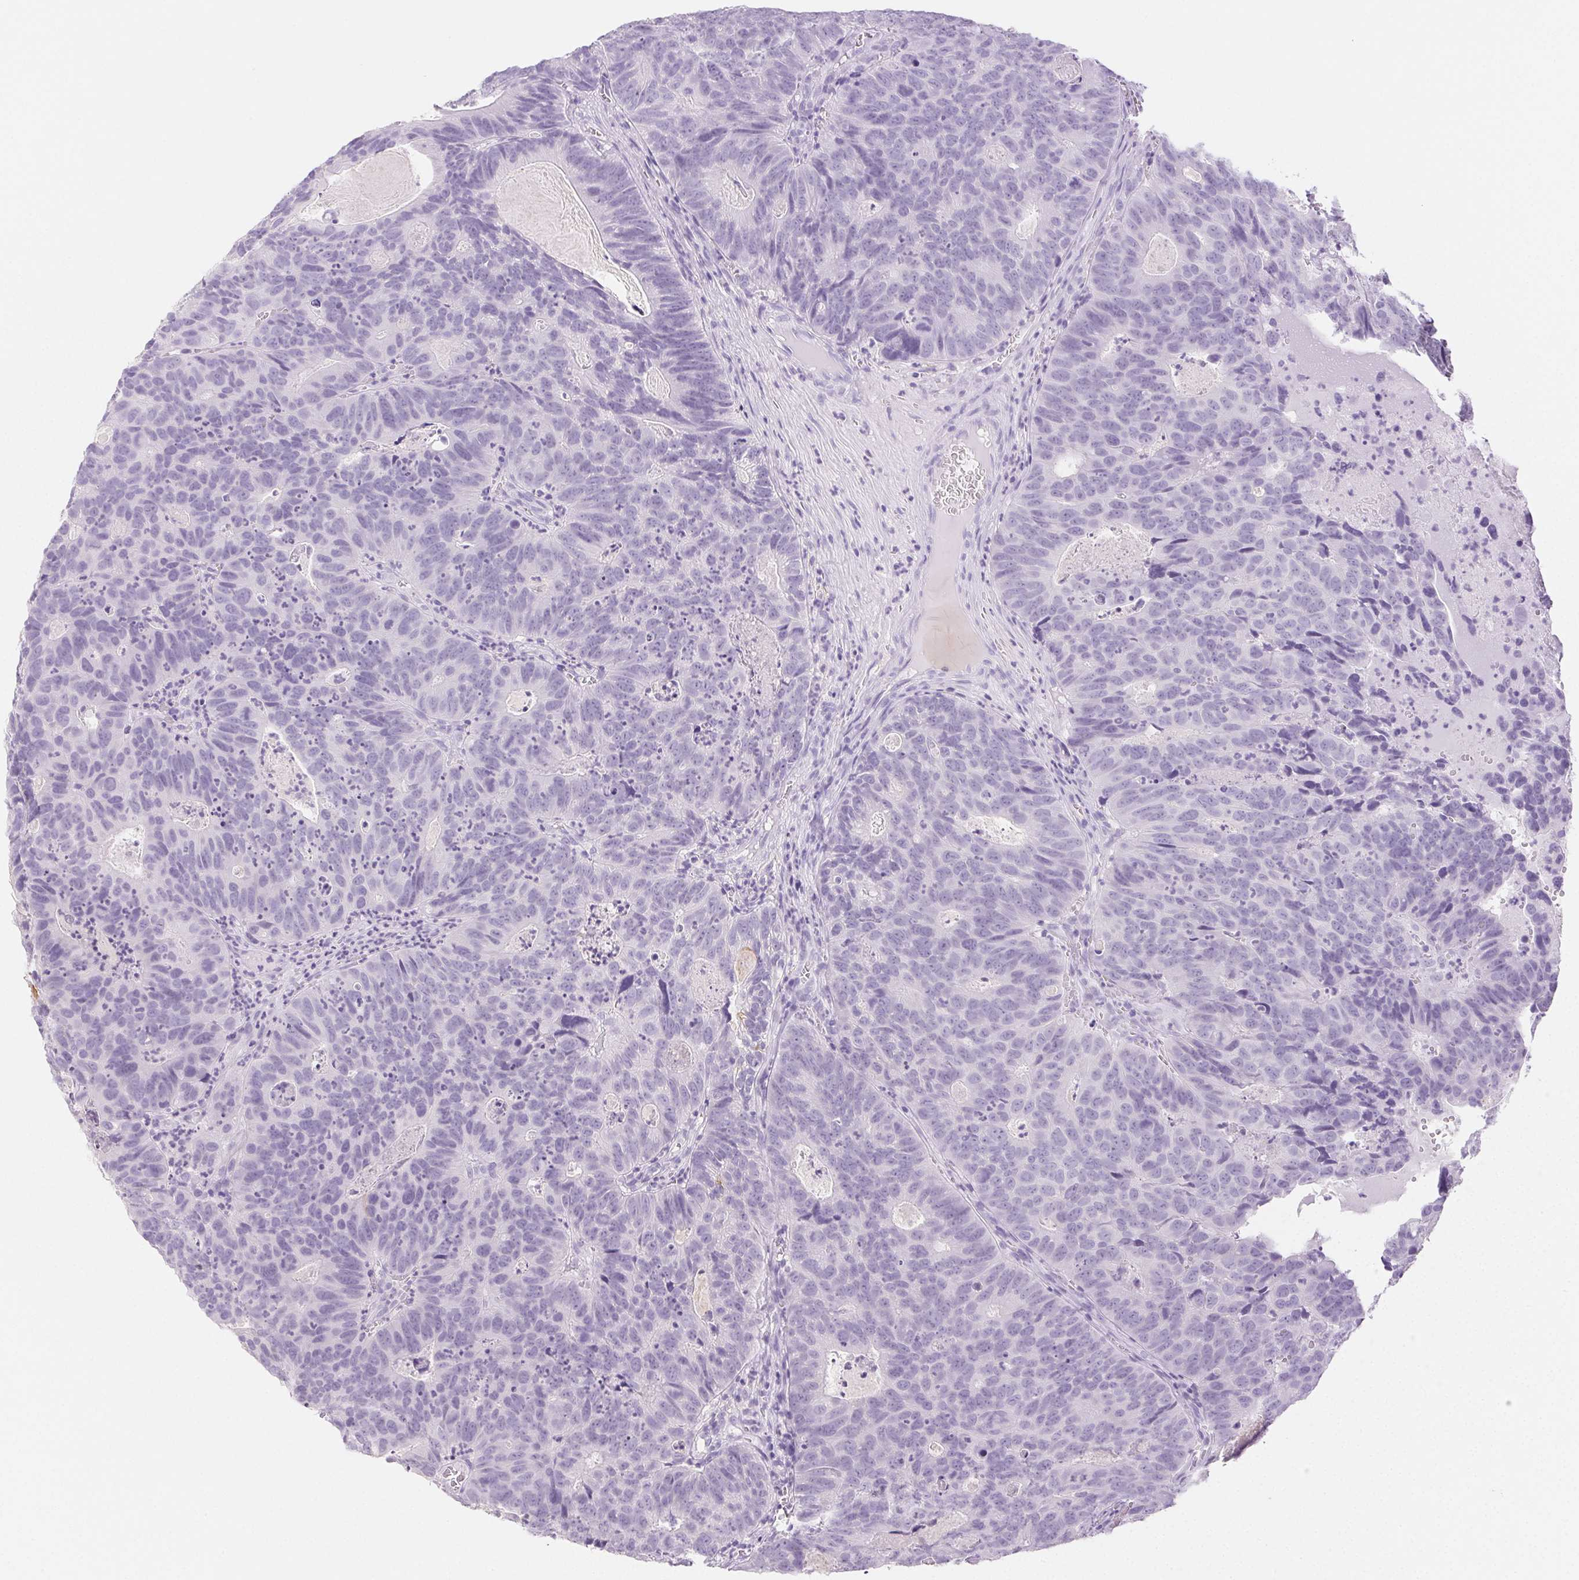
{"staining": {"intensity": "negative", "quantity": "none", "location": "none"}, "tissue": "head and neck cancer", "cell_type": "Tumor cells", "image_type": "cancer", "snomed": [{"axis": "morphology", "description": "Adenocarcinoma, NOS"}, {"axis": "topography", "description": "Head-Neck"}], "caption": "IHC micrograph of neoplastic tissue: head and neck cancer (adenocarcinoma) stained with DAB exhibits no significant protein positivity in tumor cells.", "gene": "PI3", "patient": {"sex": "male", "age": 62}}